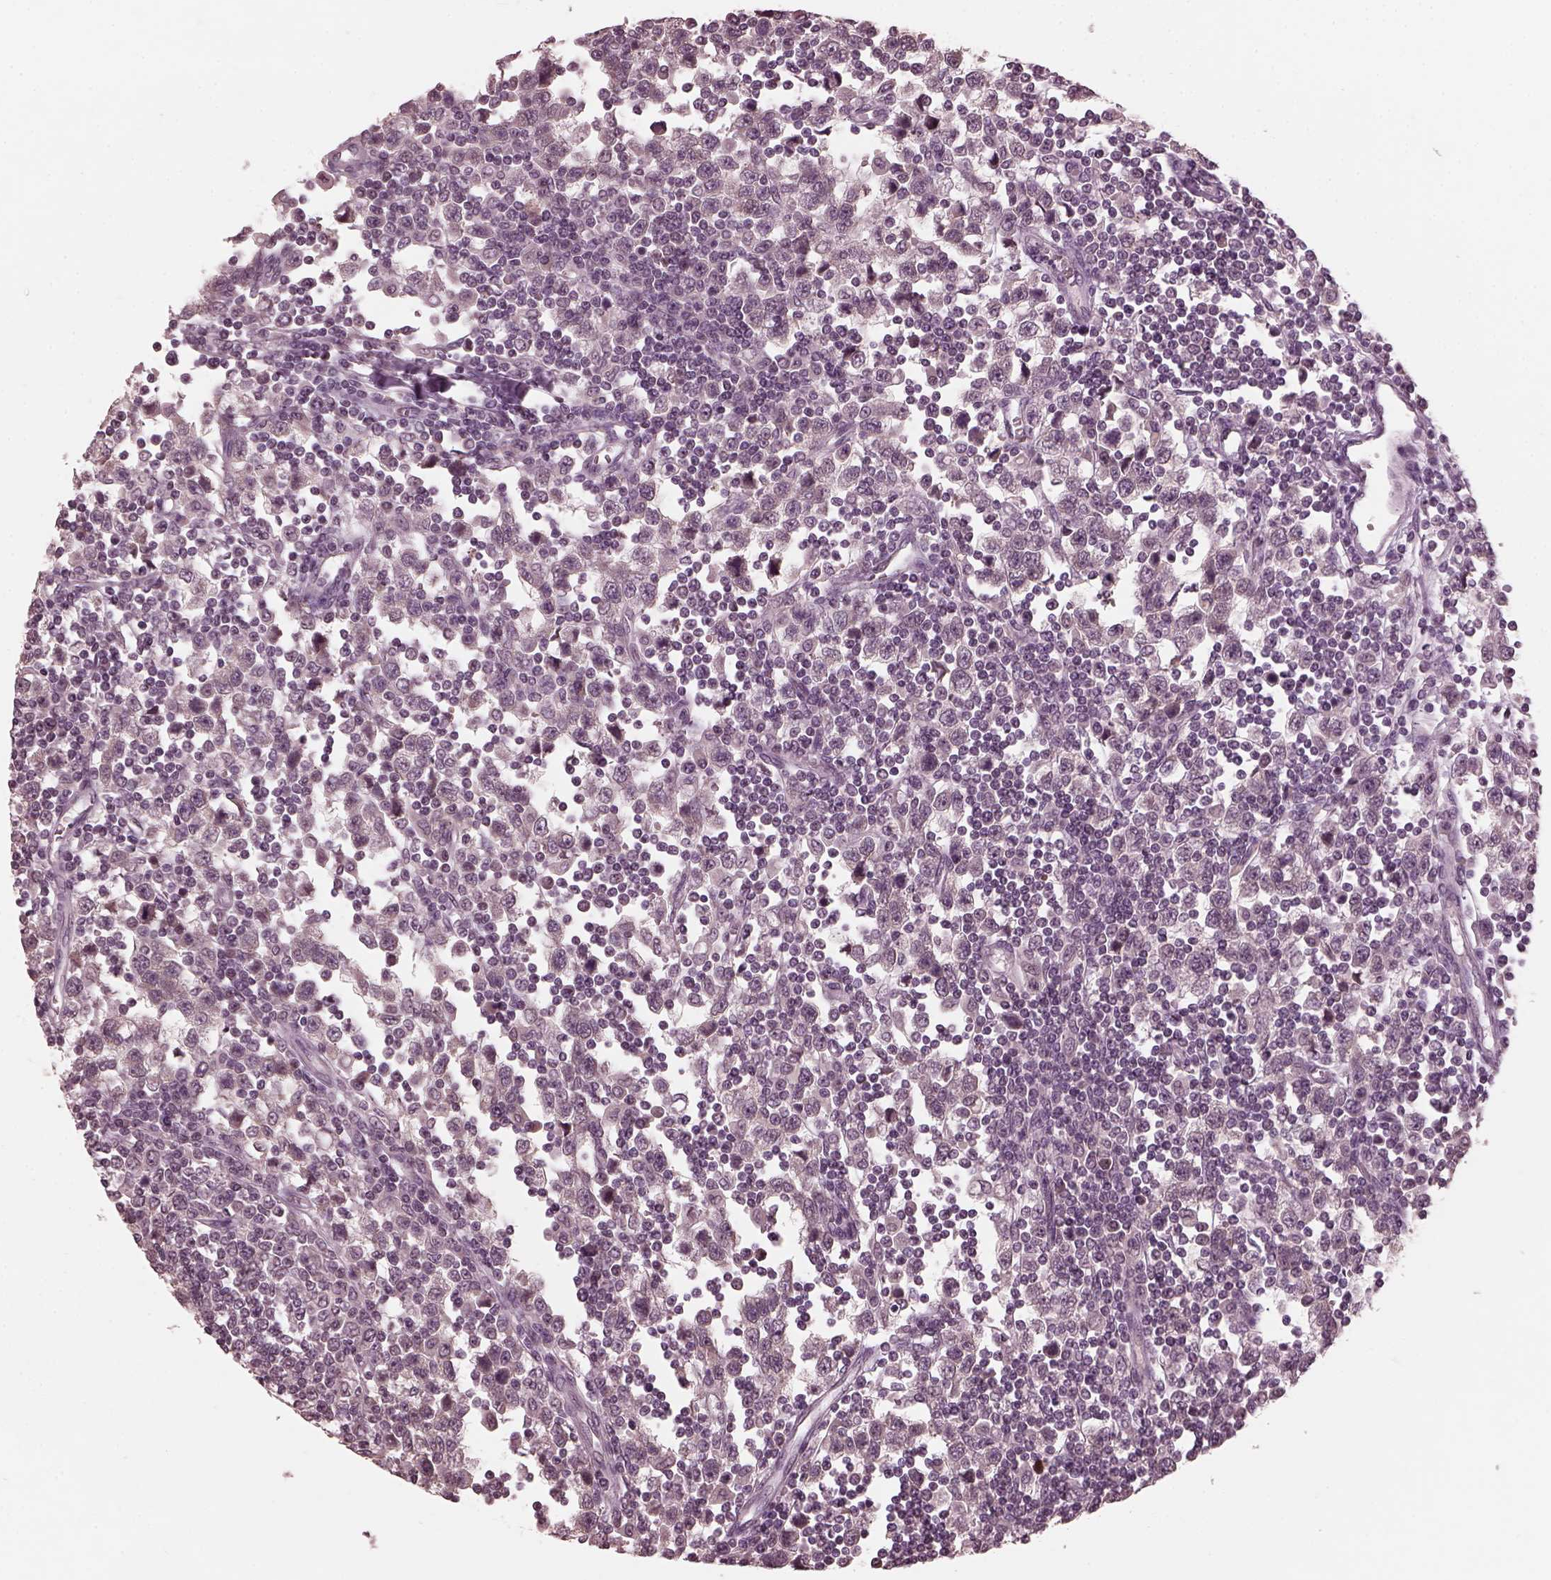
{"staining": {"intensity": "negative", "quantity": "none", "location": "none"}, "tissue": "testis cancer", "cell_type": "Tumor cells", "image_type": "cancer", "snomed": [{"axis": "morphology", "description": "Seminoma, NOS"}, {"axis": "topography", "description": "Testis"}], "caption": "IHC of human testis cancer demonstrates no staining in tumor cells. The staining is performed using DAB brown chromogen with nuclei counter-stained in using hematoxylin.", "gene": "RGS7", "patient": {"sex": "male", "age": 34}}